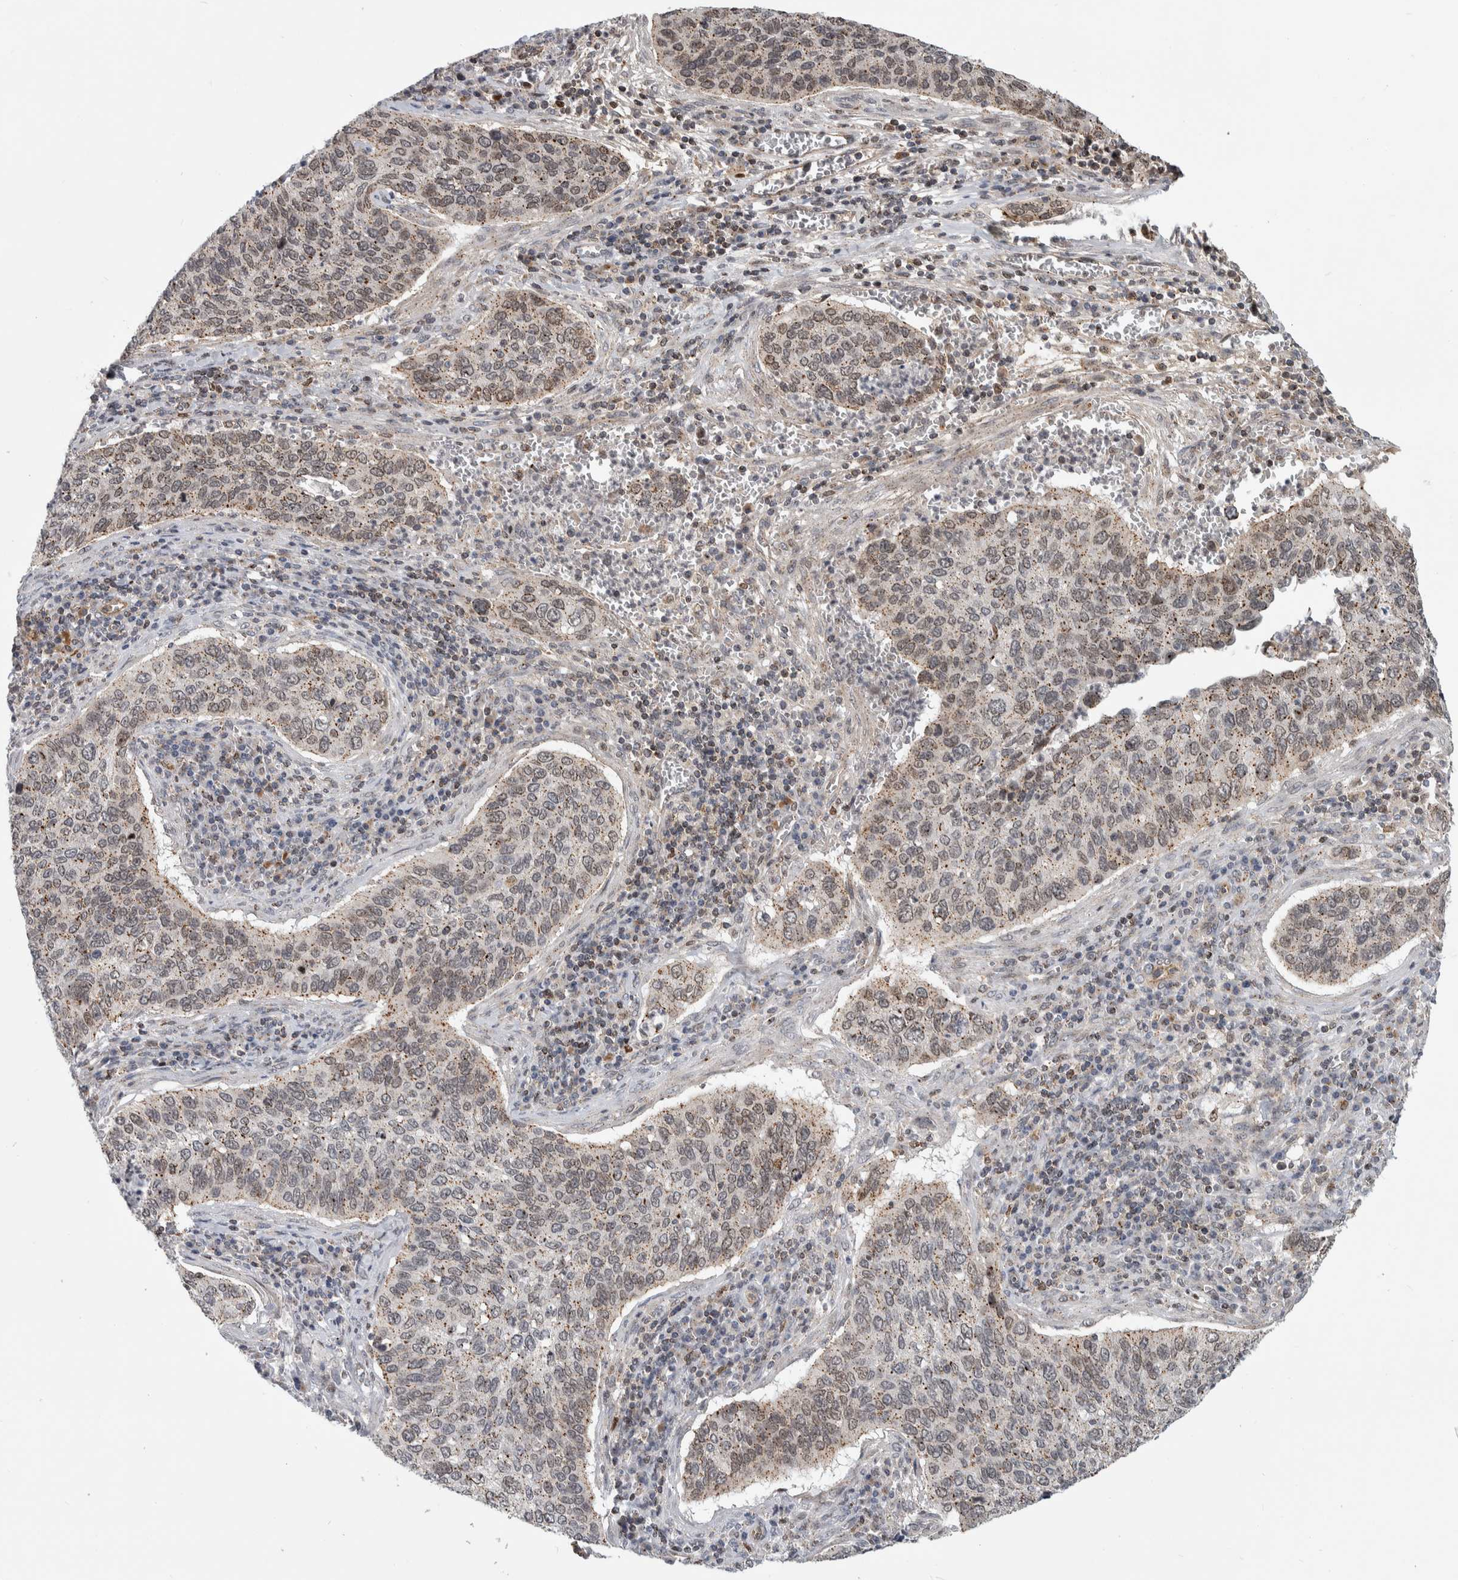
{"staining": {"intensity": "weak", "quantity": "25%-75%", "location": "cytoplasmic/membranous,nuclear"}, "tissue": "cervical cancer", "cell_type": "Tumor cells", "image_type": "cancer", "snomed": [{"axis": "morphology", "description": "Squamous cell carcinoma, NOS"}, {"axis": "topography", "description": "Cervix"}], "caption": "Cervical squamous cell carcinoma was stained to show a protein in brown. There is low levels of weak cytoplasmic/membranous and nuclear positivity in approximately 25%-75% of tumor cells.", "gene": "MSL1", "patient": {"sex": "female", "age": 53}}